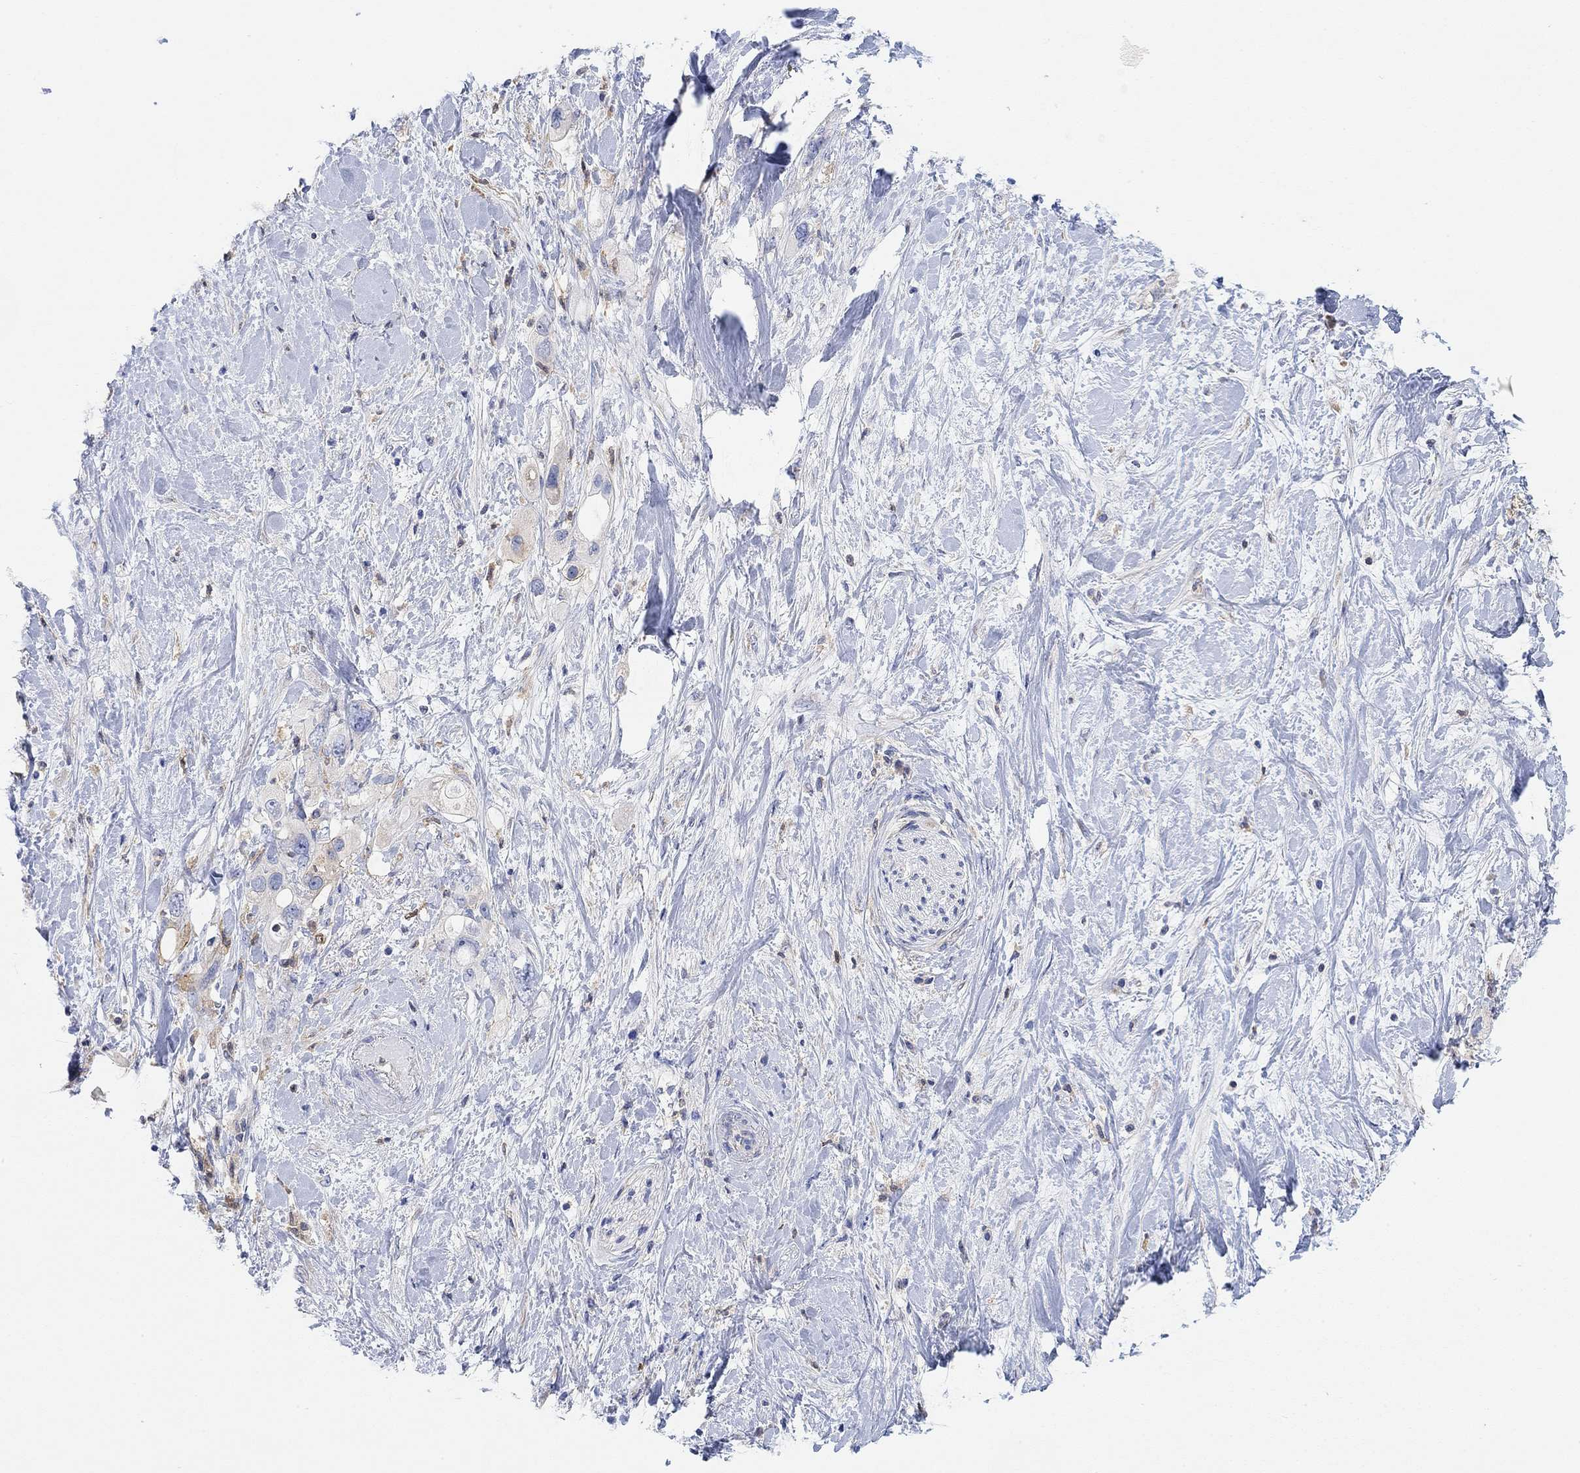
{"staining": {"intensity": "moderate", "quantity": "<25%", "location": "cytoplasmic/membranous"}, "tissue": "pancreatic cancer", "cell_type": "Tumor cells", "image_type": "cancer", "snomed": [{"axis": "morphology", "description": "Adenocarcinoma, NOS"}, {"axis": "topography", "description": "Pancreas"}], "caption": "High-magnification brightfield microscopy of pancreatic adenocarcinoma stained with DAB (brown) and counterstained with hematoxylin (blue). tumor cells exhibit moderate cytoplasmic/membranous positivity is present in approximately<25% of cells.", "gene": "RGS1", "patient": {"sex": "female", "age": 56}}